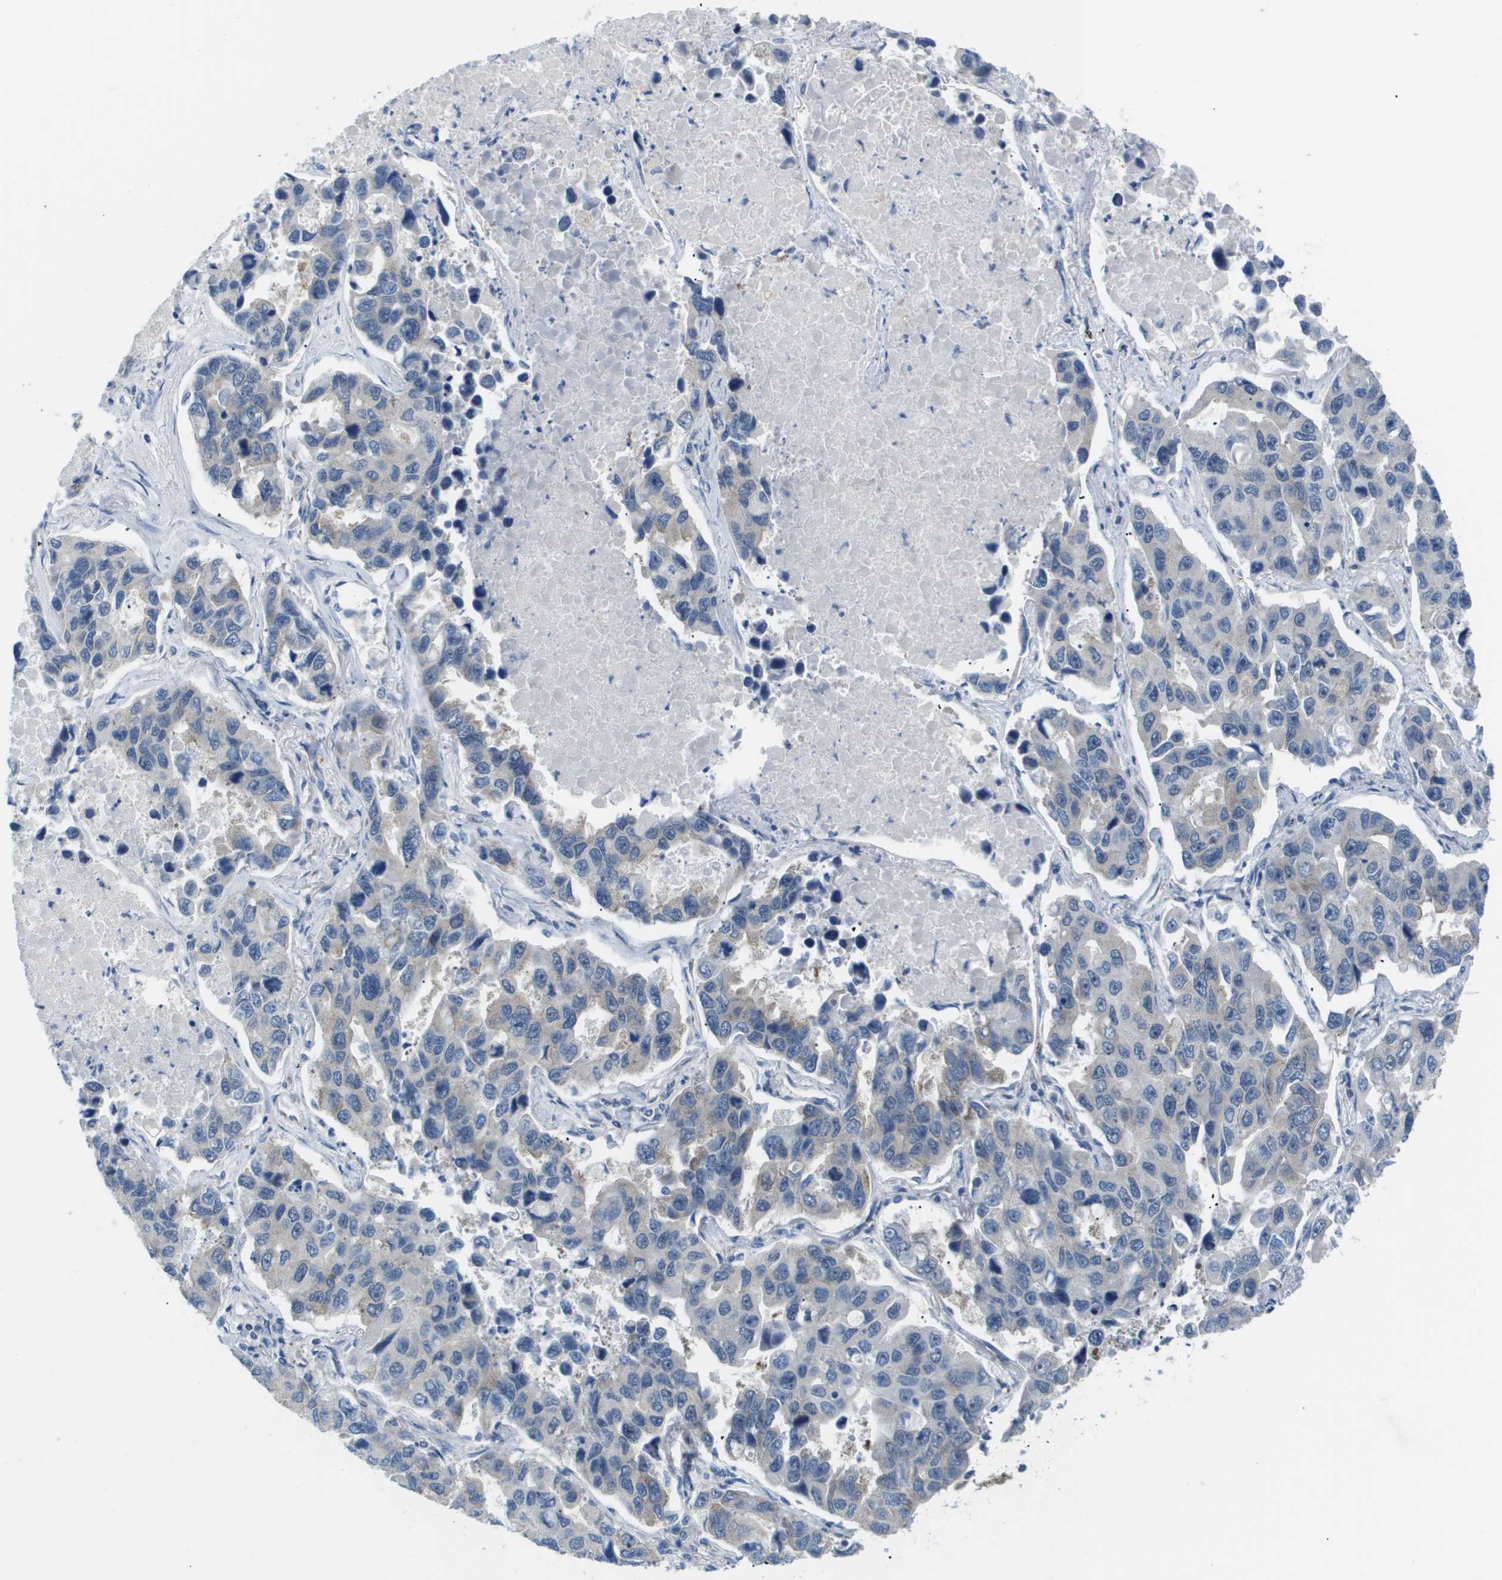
{"staining": {"intensity": "negative", "quantity": "none", "location": "none"}, "tissue": "lung cancer", "cell_type": "Tumor cells", "image_type": "cancer", "snomed": [{"axis": "morphology", "description": "Adenocarcinoma, NOS"}, {"axis": "topography", "description": "Lung"}], "caption": "Tumor cells show no significant protein expression in lung cancer (adenocarcinoma).", "gene": "OTUD5", "patient": {"sex": "male", "age": 64}}